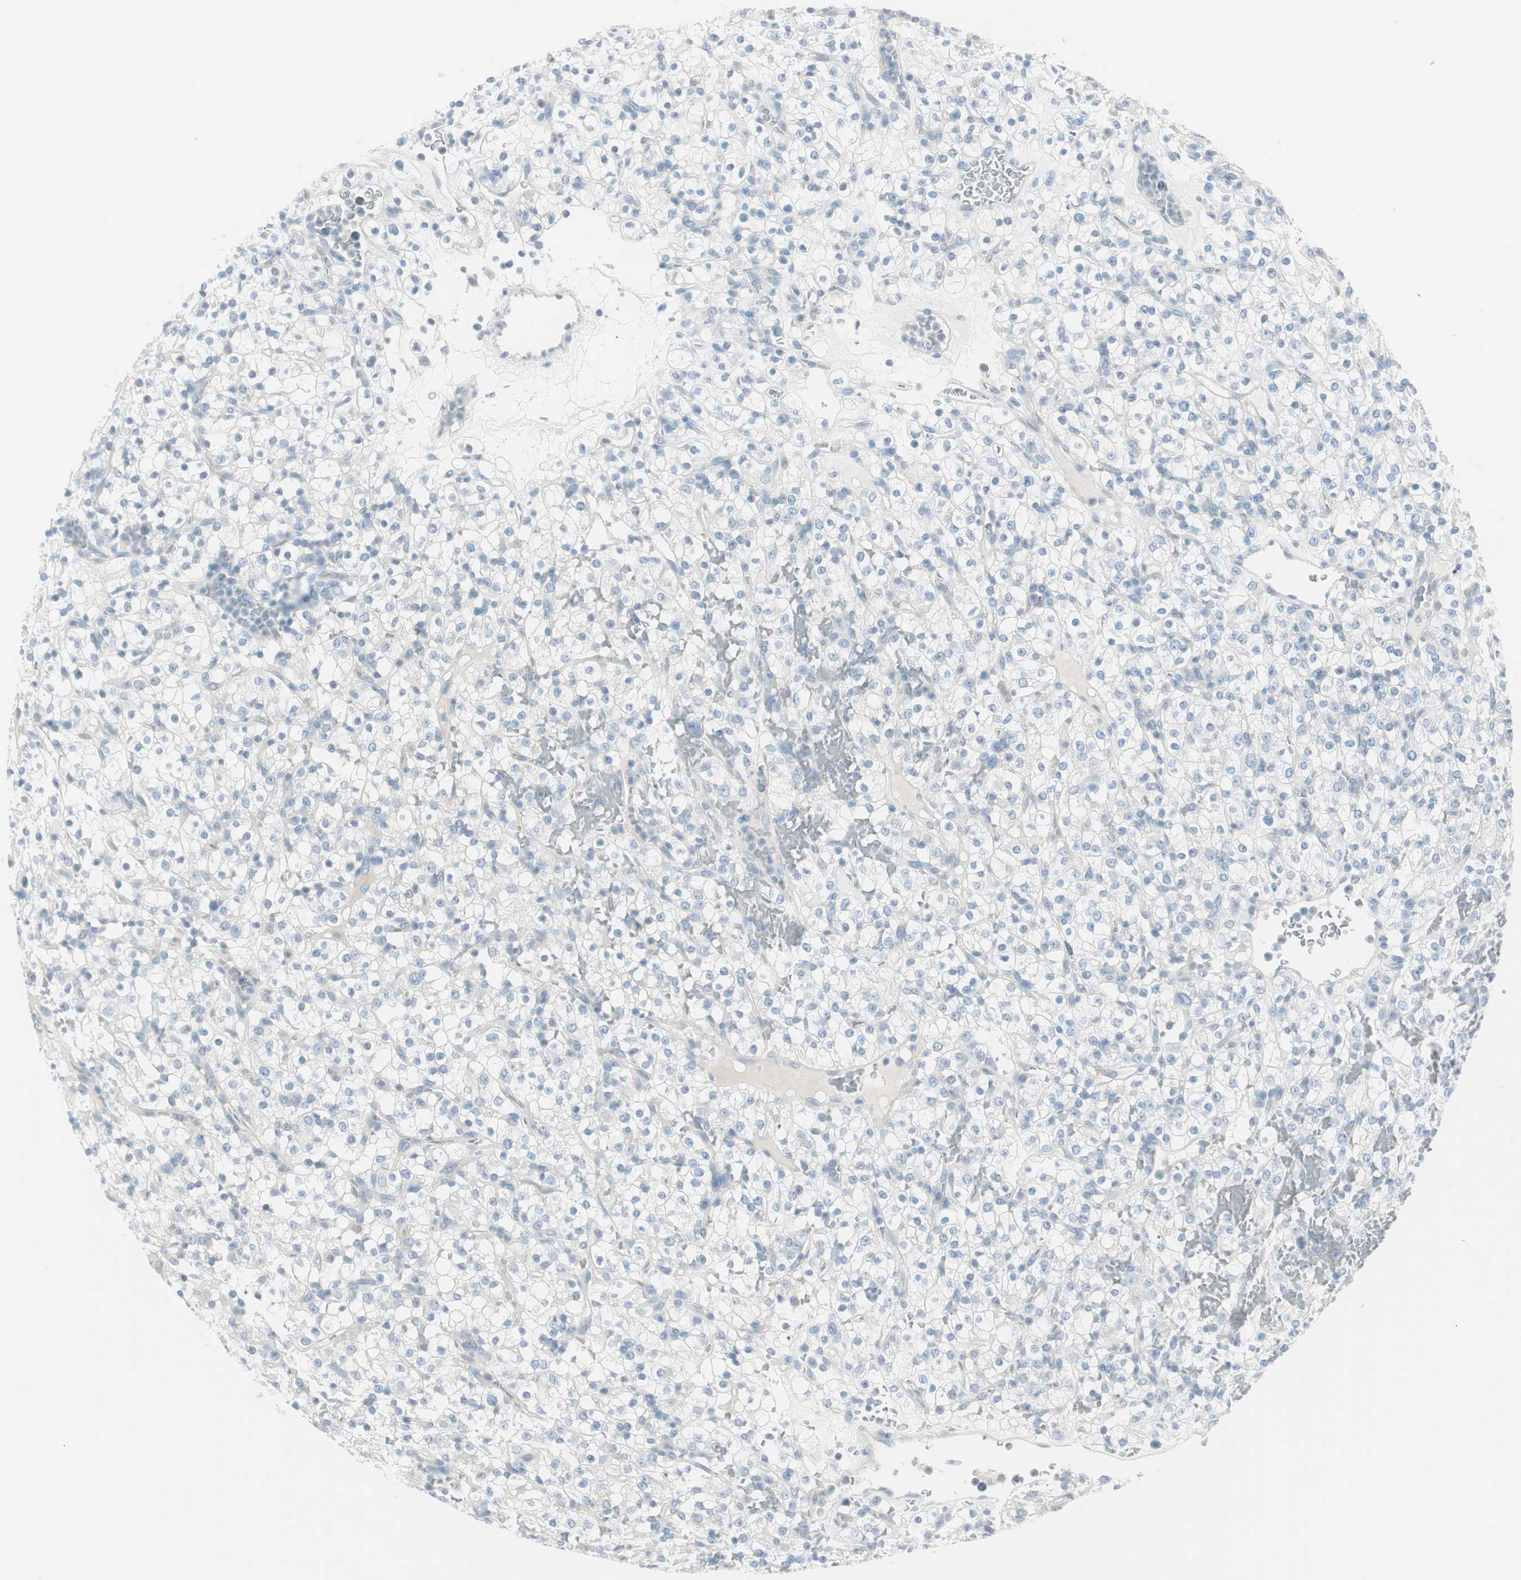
{"staining": {"intensity": "negative", "quantity": "none", "location": "none"}, "tissue": "renal cancer", "cell_type": "Tumor cells", "image_type": "cancer", "snomed": [{"axis": "morphology", "description": "Normal tissue, NOS"}, {"axis": "morphology", "description": "Adenocarcinoma, NOS"}, {"axis": "topography", "description": "Kidney"}], "caption": "Protein analysis of renal cancer exhibits no significant expression in tumor cells.", "gene": "ITLN2", "patient": {"sex": "female", "age": 72}}